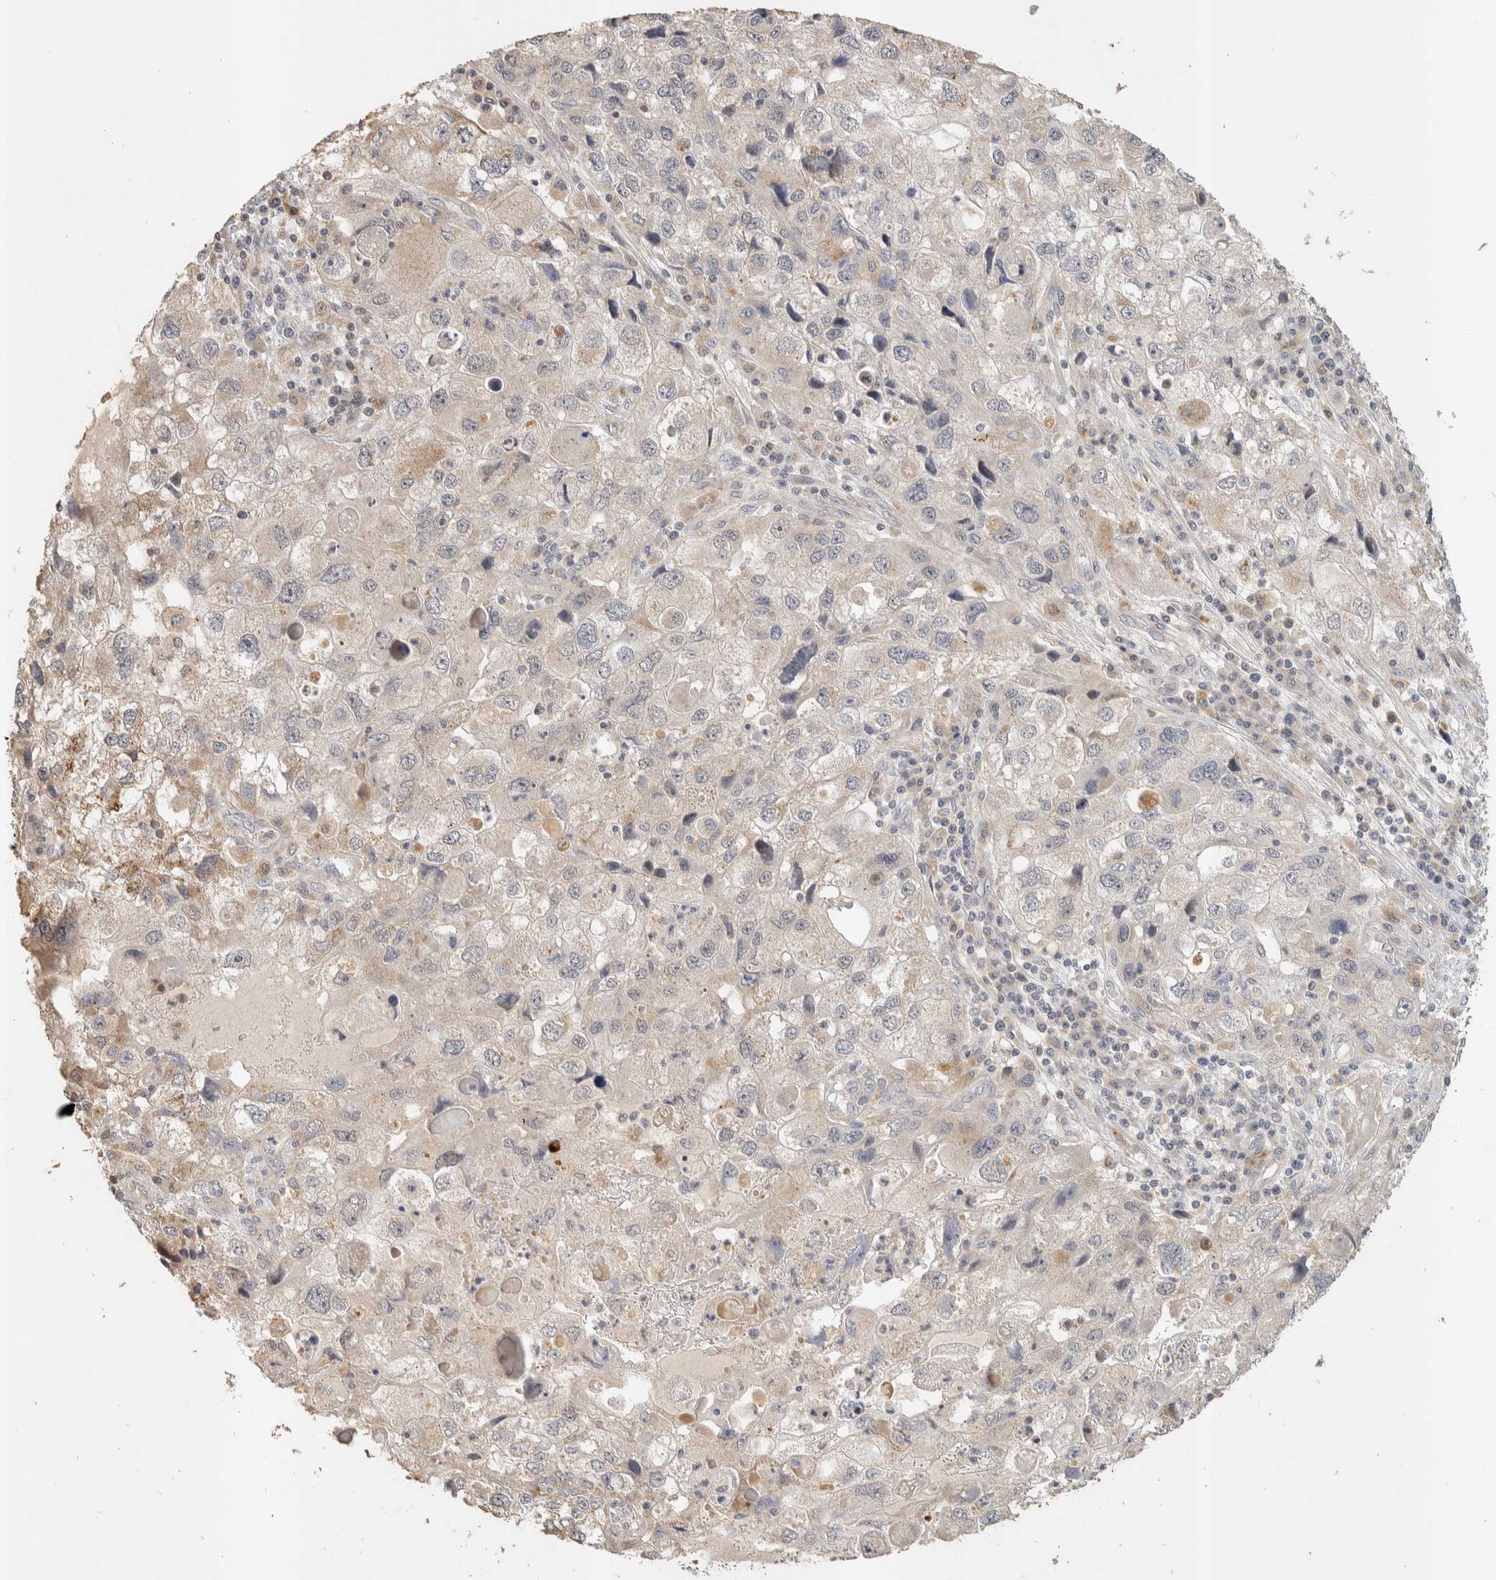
{"staining": {"intensity": "negative", "quantity": "none", "location": "none"}, "tissue": "endometrial cancer", "cell_type": "Tumor cells", "image_type": "cancer", "snomed": [{"axis": "morphology", "description": "Adenocarcinoma, NOS"}, {"axis": "topography", "description": "Endometrium"}], "caption": "Tumor cells show no significant positivity in adenocarcinoma (endometrial).", "gene": "ITPA", "patient": {"sex": "female", "age": 49}}